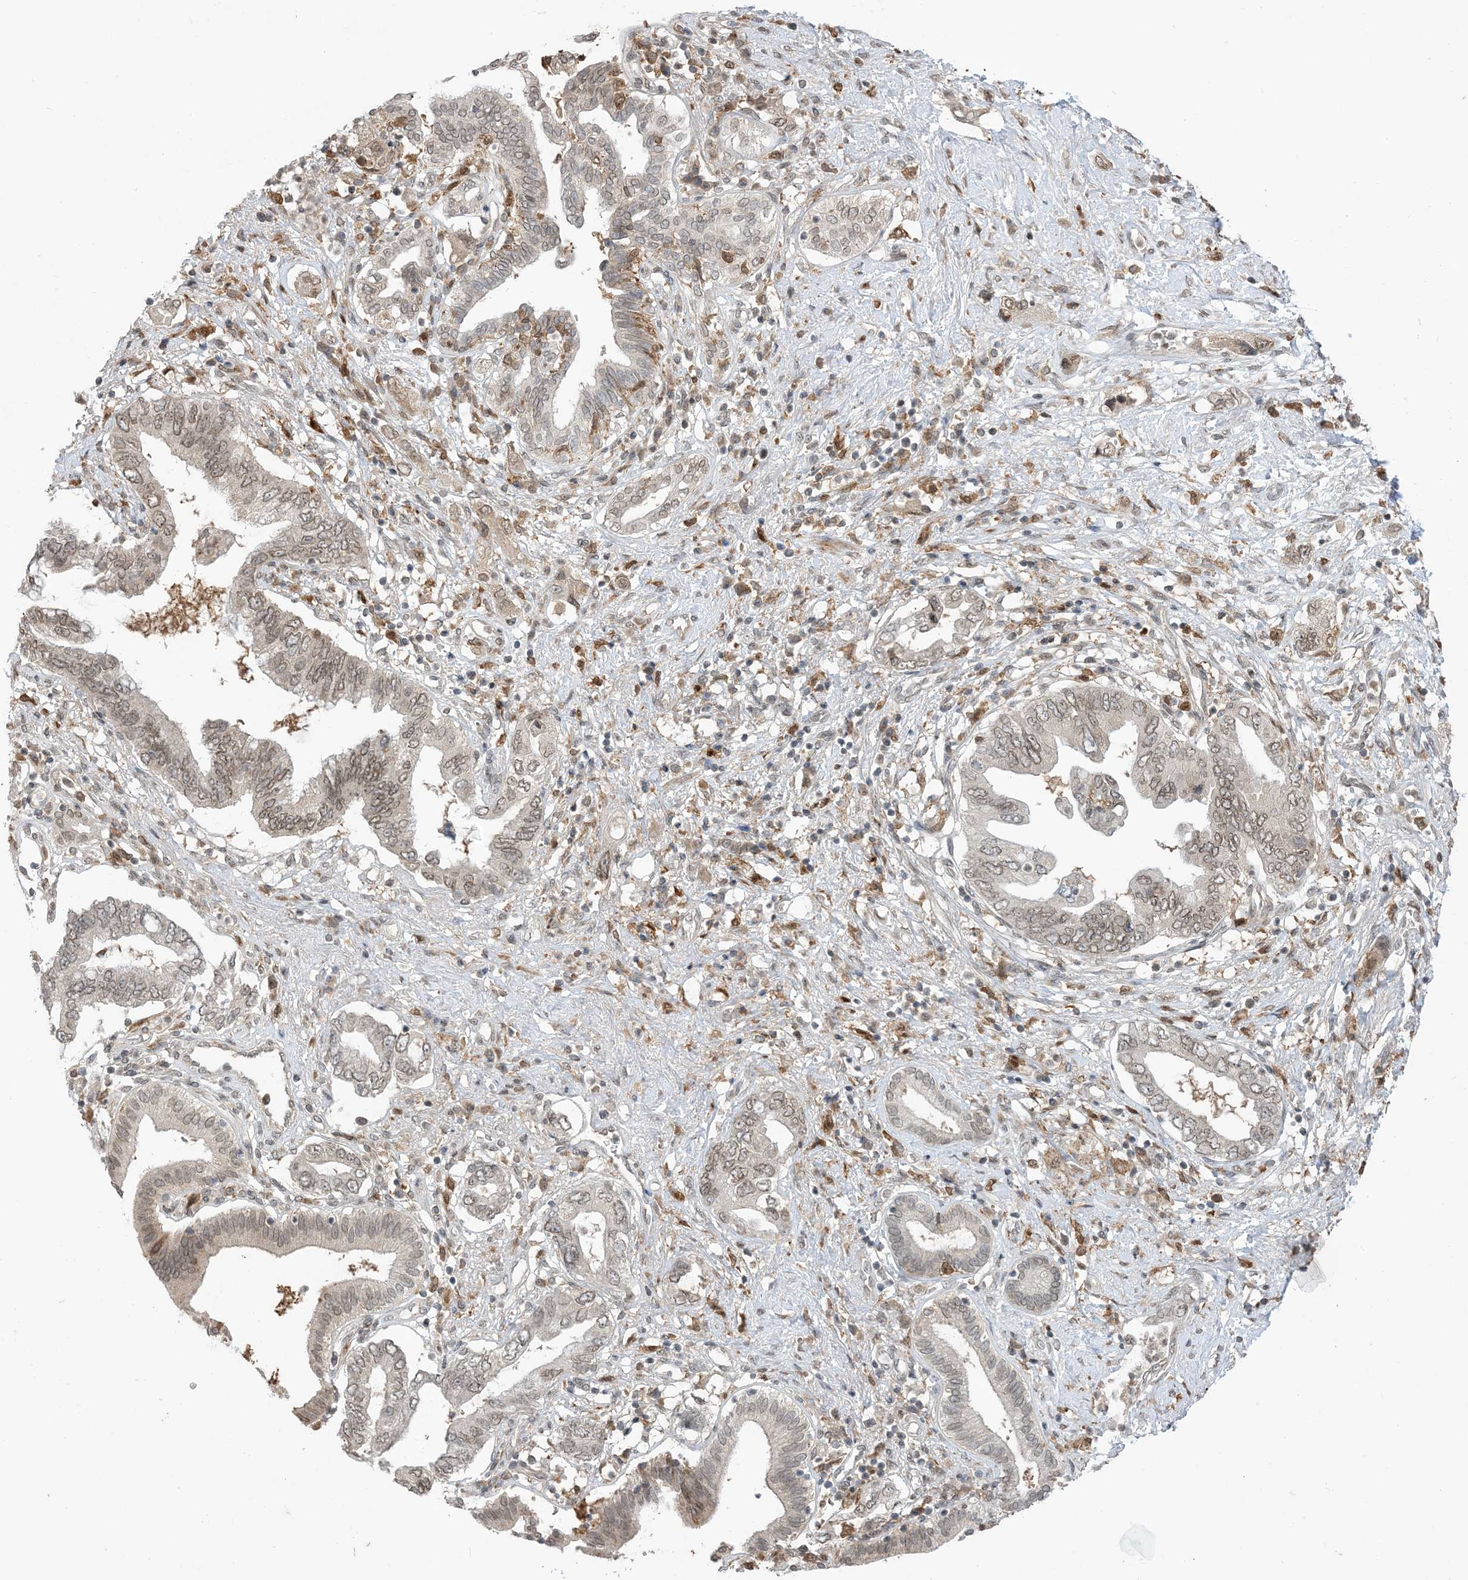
{"staining": {"intensity": "weak", "quantity": "25%-75%", "location": "cytoplasmic/membranous,nuclear"}, "tissue": "pancreatic cancer", "cell_type": "Tumor cells", "image_type": "cancer", "snomed": [{"axis": "morphology", "description": "Adenocarcinoma, NOS"}, {"axis": "topography", "description": "Pancreas"}], "caption": "Pancreatic adenocarcinoma stained with immunohistochemistry (IHC) shows weak cytoplasmic/membranous and nuclear expression in about 25%-75% of tumor cells. (DAB IHC, brown staining for protein, blue staining for nuclei).", "gene": "NAGK", "patient": {"sex": "female", "age": 73}}